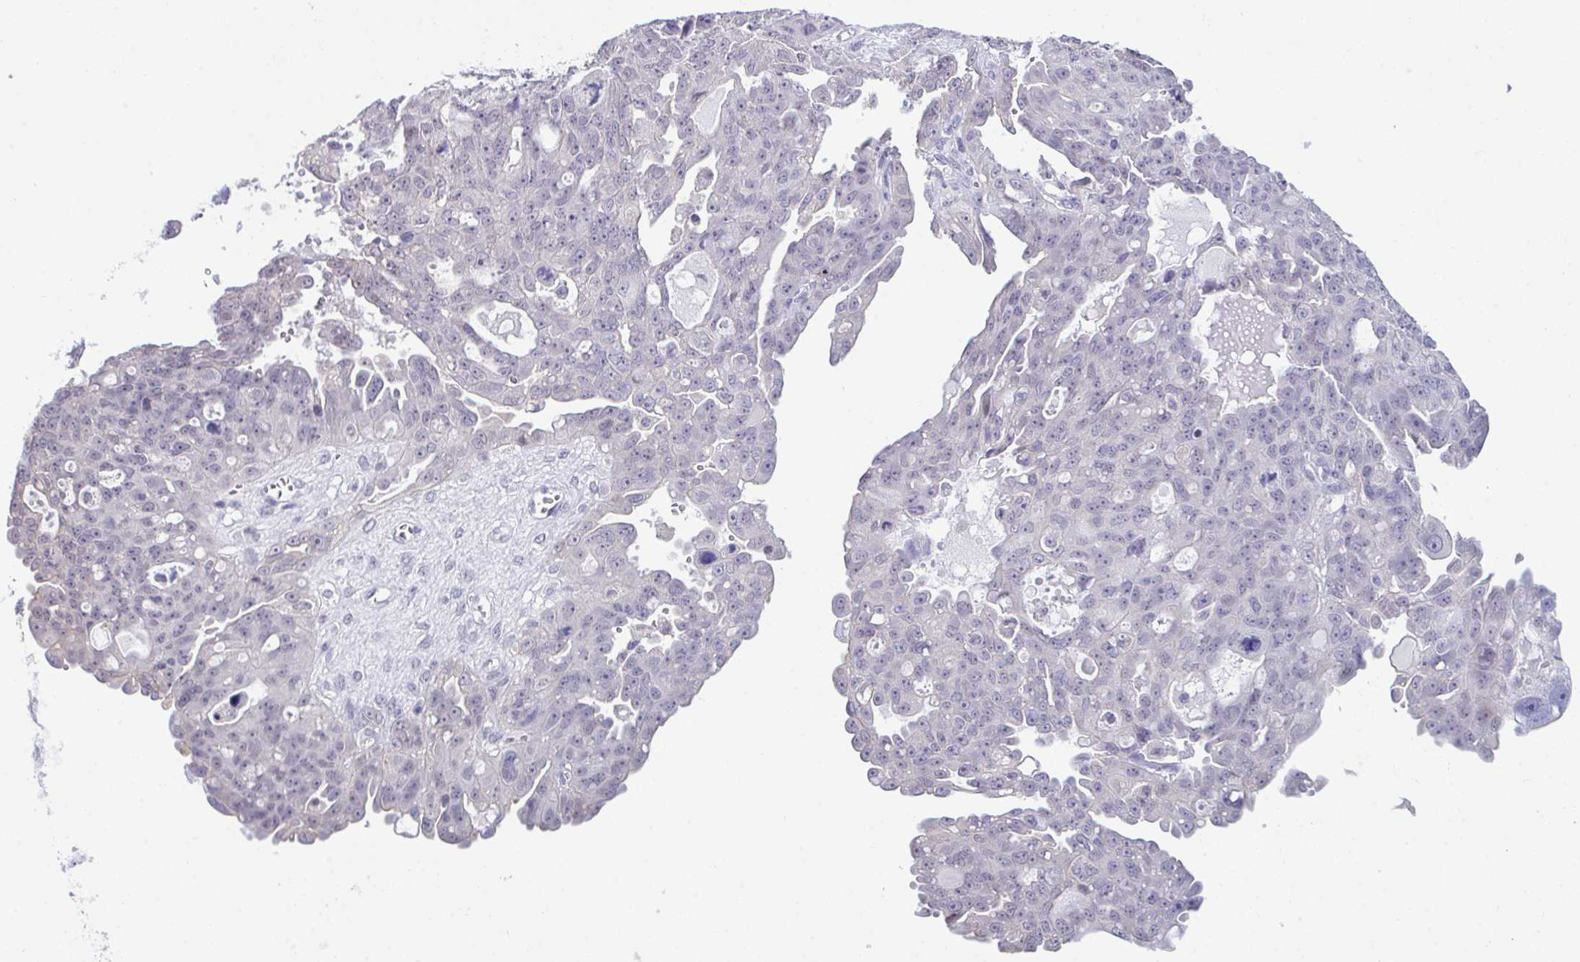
{"staining": {"intensity": "negative", "quantity": "none", "location": "none"}, "tissue": "ovarian cancer", "cell_type": "Tumor cells", "image_type": "cancer", "snomed": [{"axis": "morphology", "description": "Carcinoma, endometroid"}, {"axis": "topography", "description": "Ovary"}], "caption": "This is an immunohistochemistry (IHC) micrograph of endometroid carcinoma (ovarian). There is no positivity in tumor cells.", "gene": "ATP6V0D2", "patient": {"sex": "female", "age": 70}}